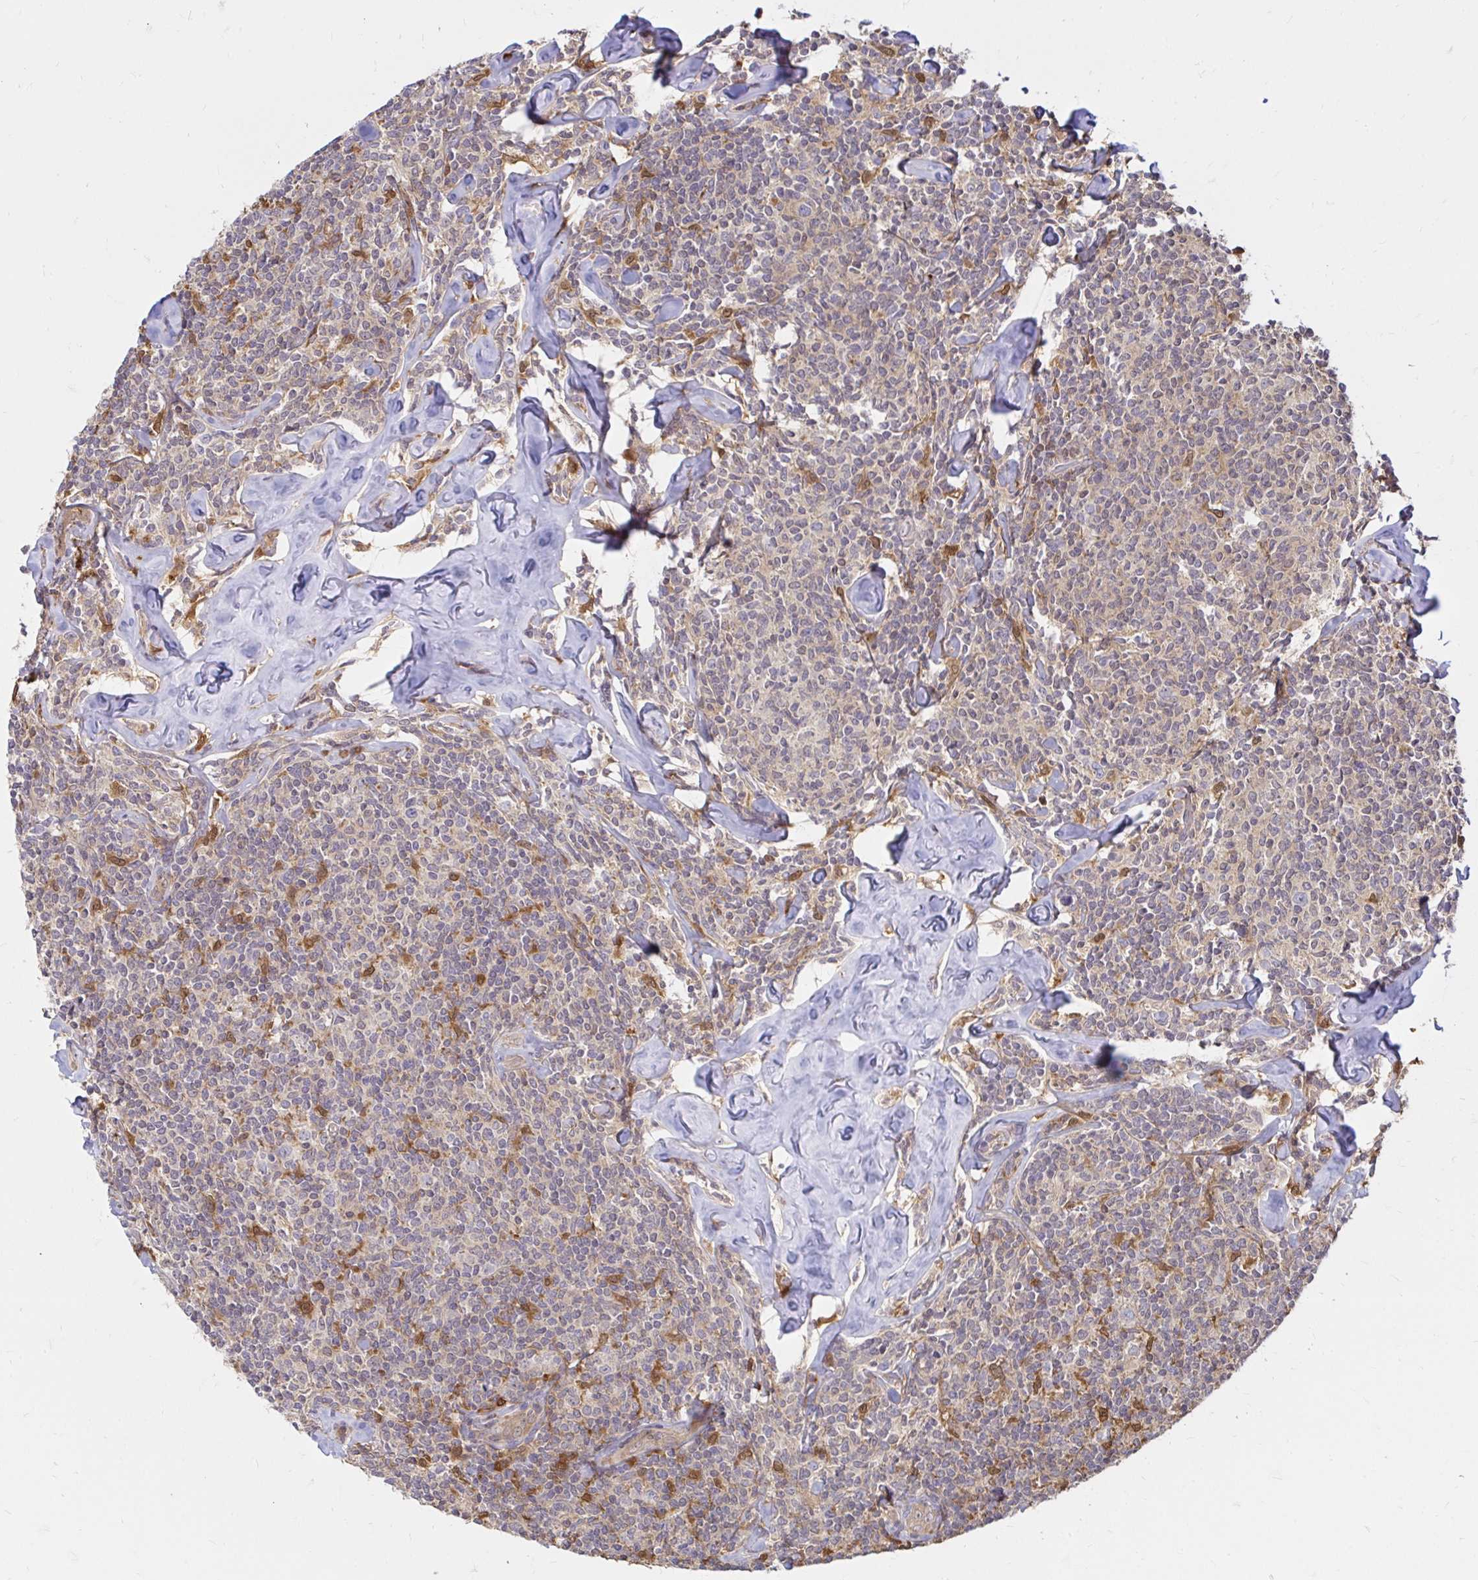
{"staining": {"intensity": "negative", "quantity": "none", "location": "none"}, "tissue": "lymphoma", "cell_type": "Tumor cells", "image_type": "cancer", "snomed": [{"axis": "morphology", "description": "Malignant lymphoma, non-Hodgkin's type, Low grade"}, {"axis": "topography", "description": "Lymph node"}], "caption": "Lymphoma was stained to show a protein in brown. There is no significant staining in tumor cells.", "gene": "PYCARD", "patient": {"sex": "female", "age": 56}}